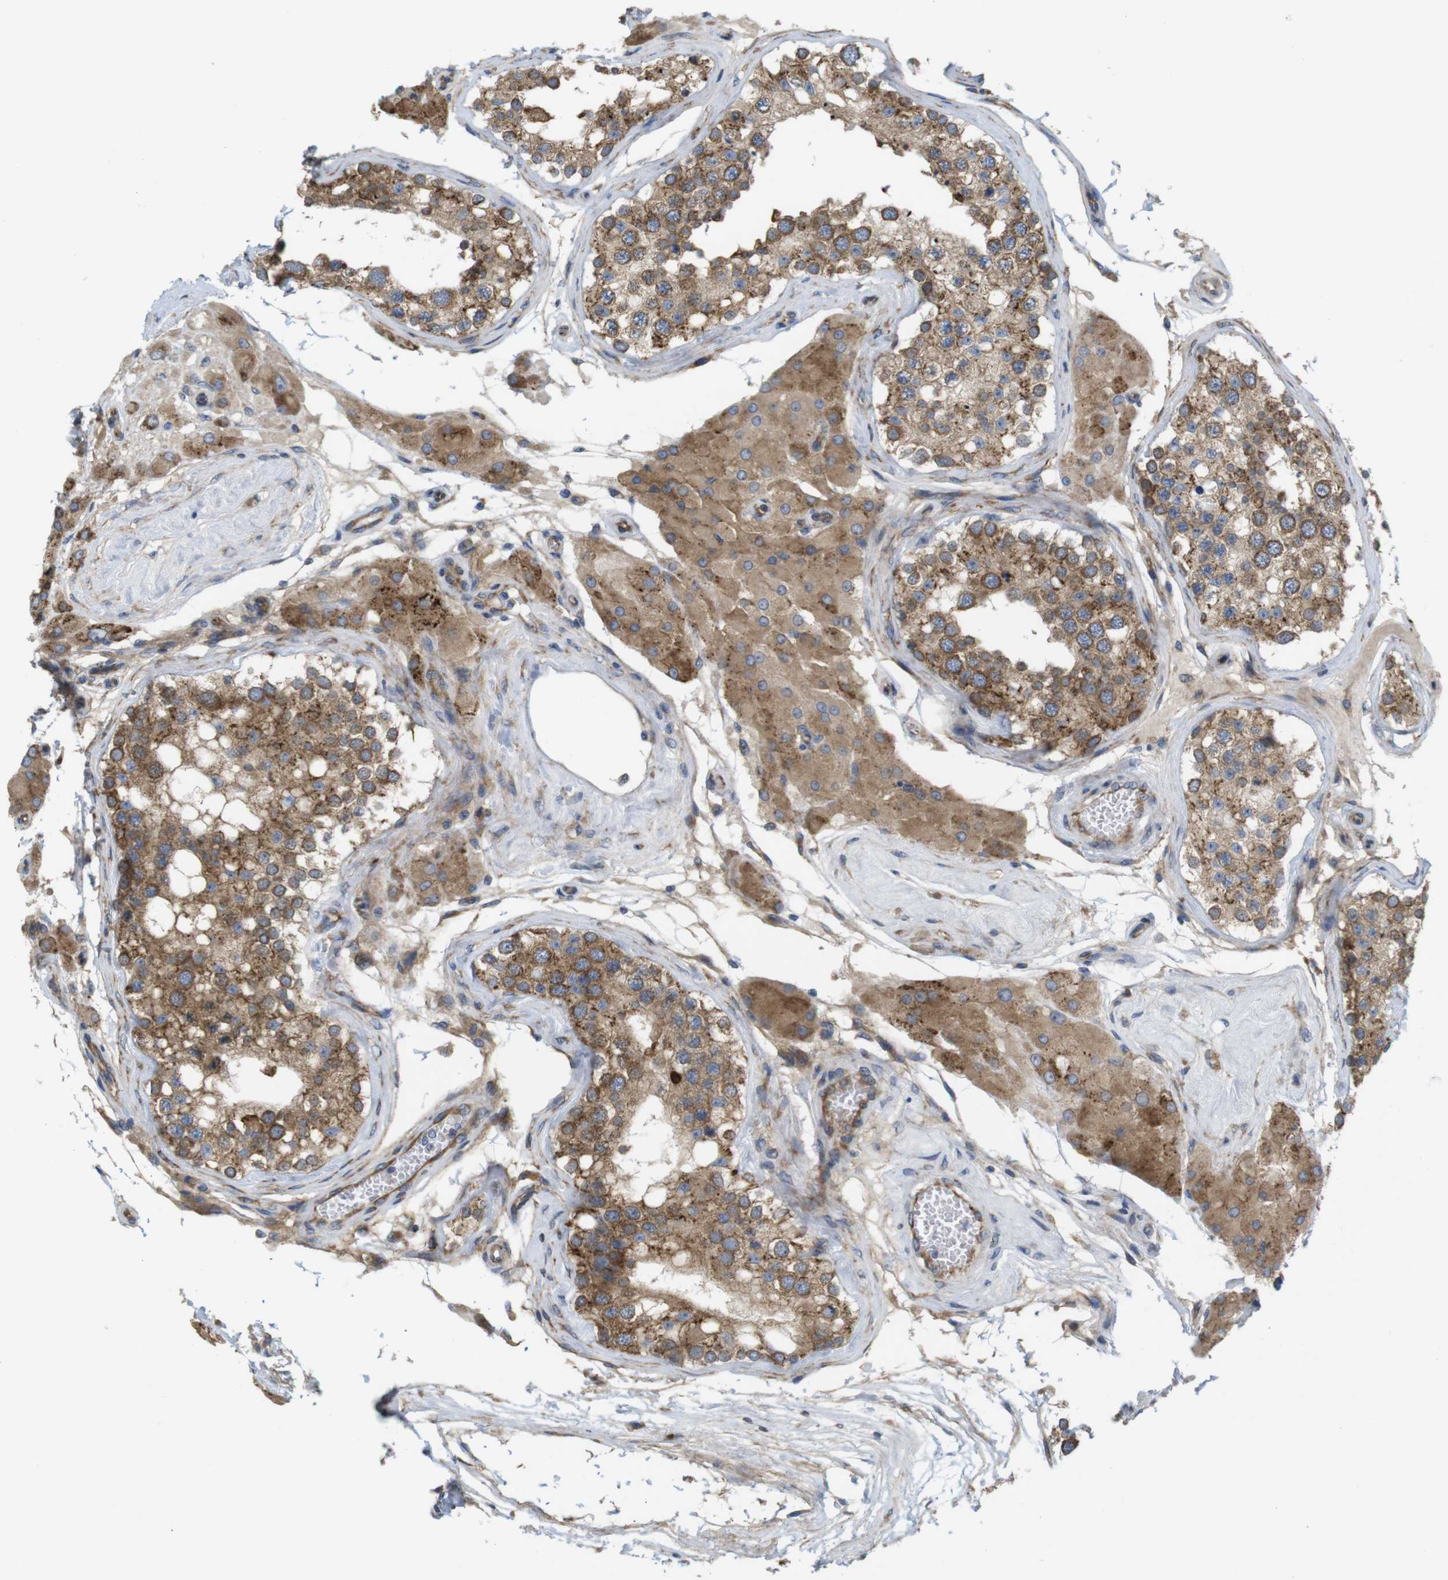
{"staining": {"intensity": "moderate", "quantity": ">75%", "location": "cytoplasmic/membranous"}, "tissue": "testis", "cell_type": "Cells in seminiferous ducts", "image_type": "normal", "snomed": [{"axis": "morphology", "description": "Normal tissue, NOS"}, {"axis": "topography", "description": "Testis"}], "caption": "IHC (DAB) staining of unremarkable testis exhibits moderate cytoplasmic/membranous protein expression in about >75% of cells in seminiferous ducts. Nuclei are stained in blue.", "gene": "PCNX2", "patient": {"sex": "male", "age": 68}}